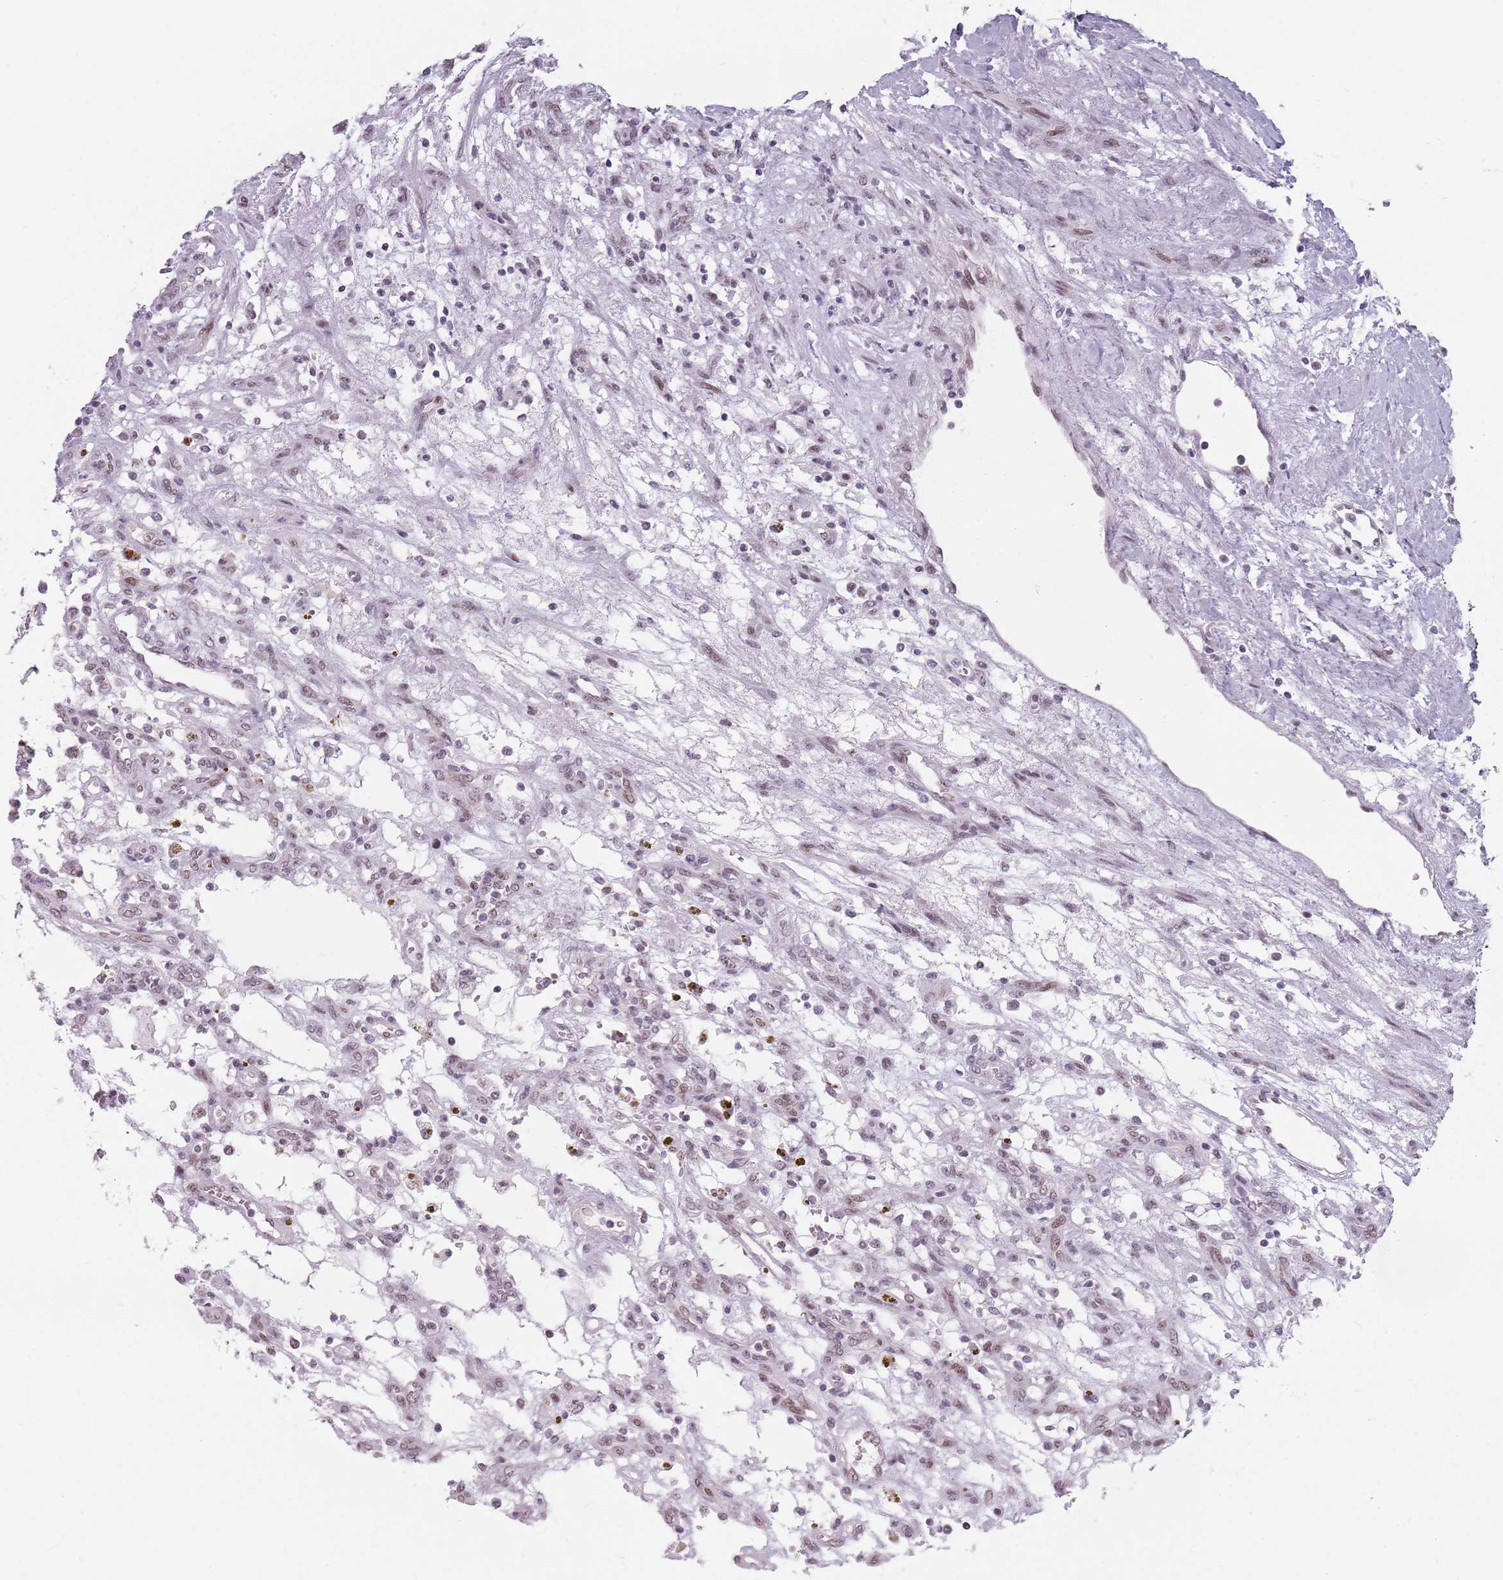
{"staining": {"intensity": "weak", "quantity": "25%-75%", "location": "nuclear"}, "tissue": "renal cancer", "cell_type": "Tumor cells", "image_type": "cancer", "snomed": [{"axis": "morphology", "description": "Adenocarcinoma, NOS"}, {"axis": "topography", "description": "Kidney"}], "caption": "Renal cancer (adenocarcinoma) stained with immunohistochemistry (IHC) reveals weak nuclear positivity in about 25%-75% of tumor cells.", "gene": "PTCHD1", "patient": {"sex": "female", "age": 57}}